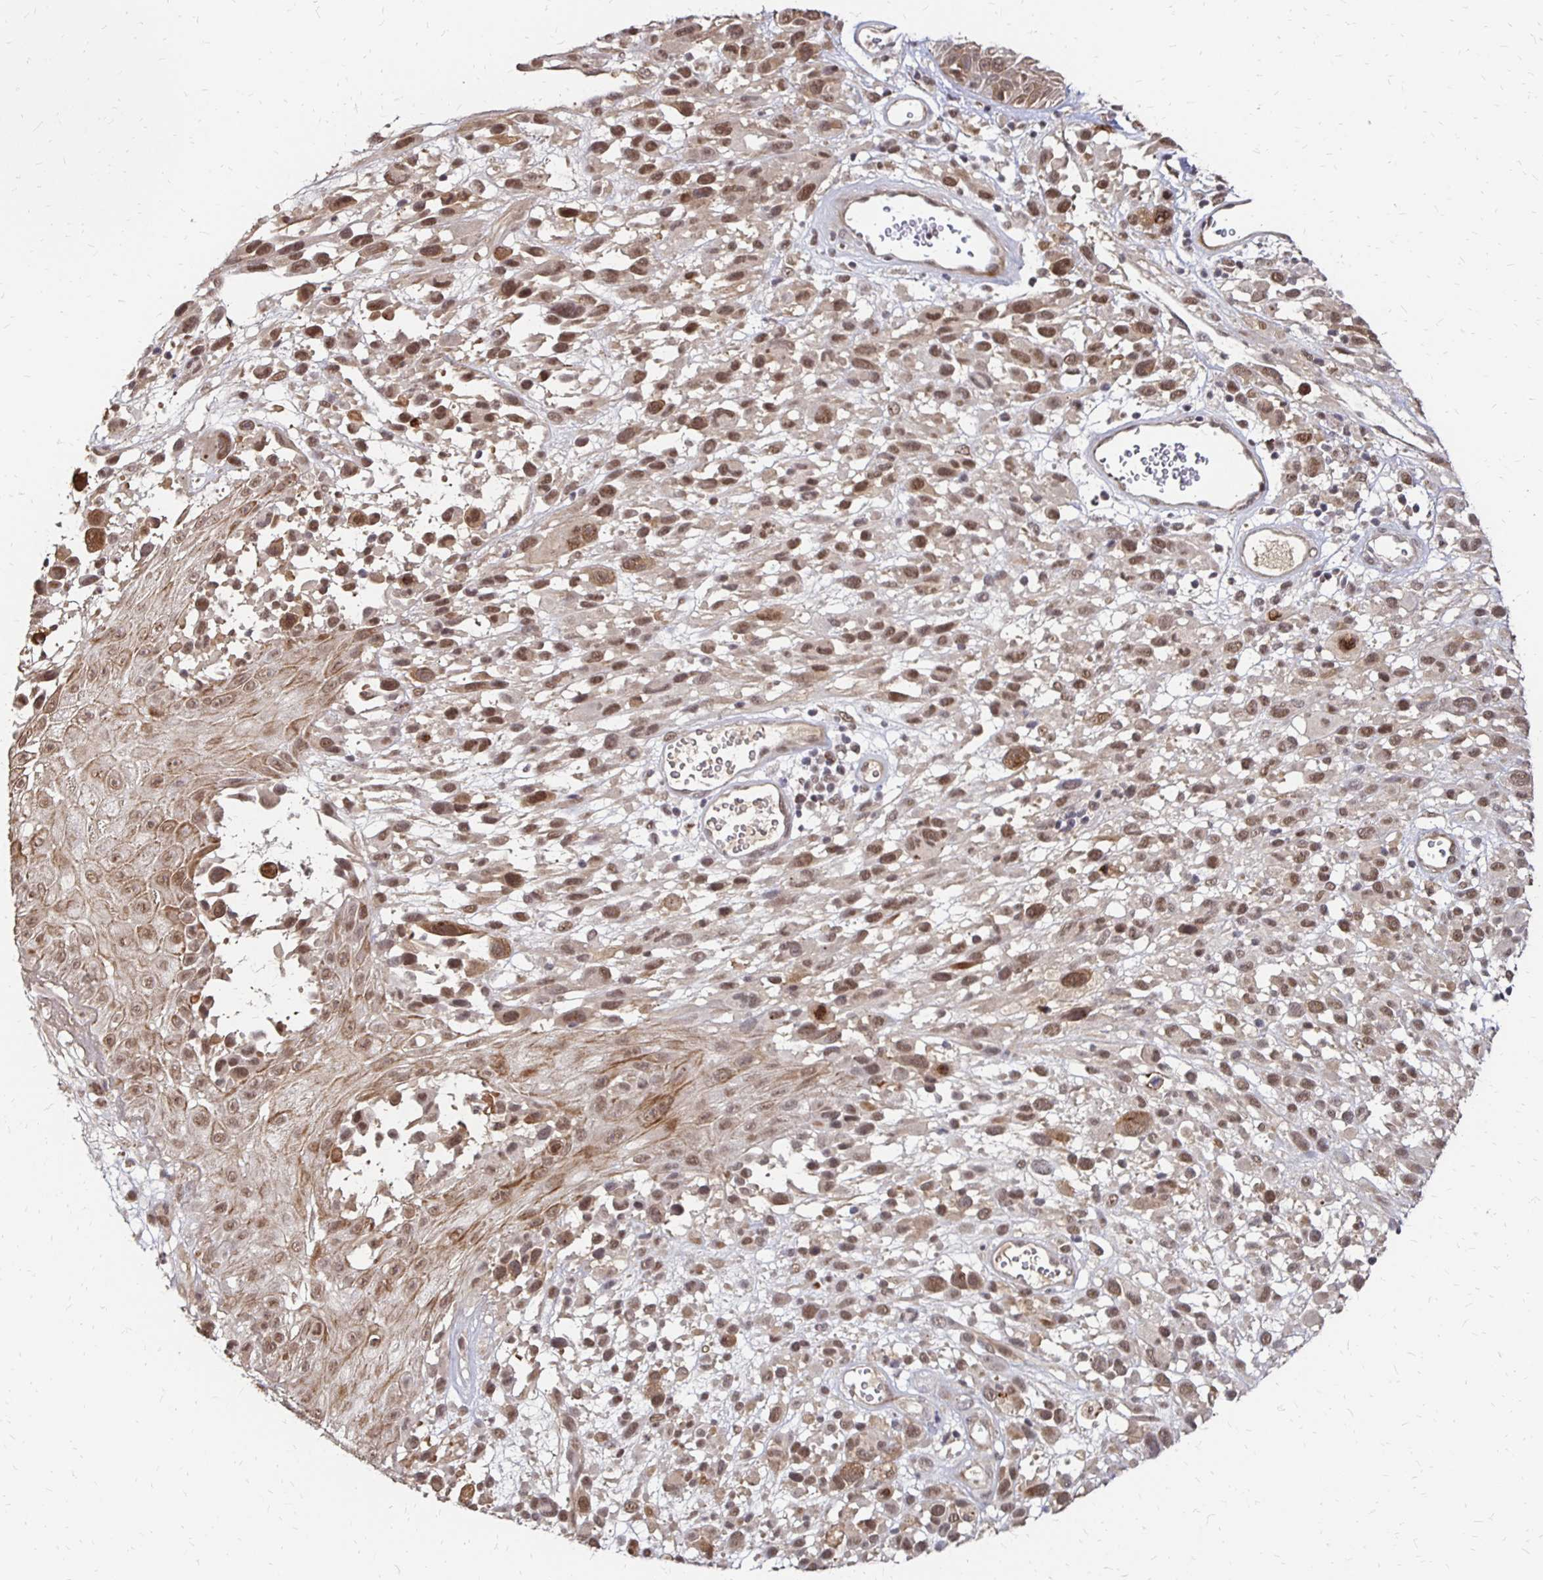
{"staining": {"intensity": "moderate", "quantity": ">75%", "location": "nuclear"}, "tissue": "melanoma", "cell_type": "Tumor cells", "image_type": "cancer", "snomed": [{"axis": "morphology", "description": "Malignant melanoma, NOS"}, {"axis": "topography", "description": "Skin"}], "caption": "High-power microscopy captured an immunohistochemistry (IHC) image of malignant melanoma, revealing moderate nuclear positivity in about >75% of tumor cells.", "gene": "CLASRP", "patient": {"sex": "male", "age": 68}}